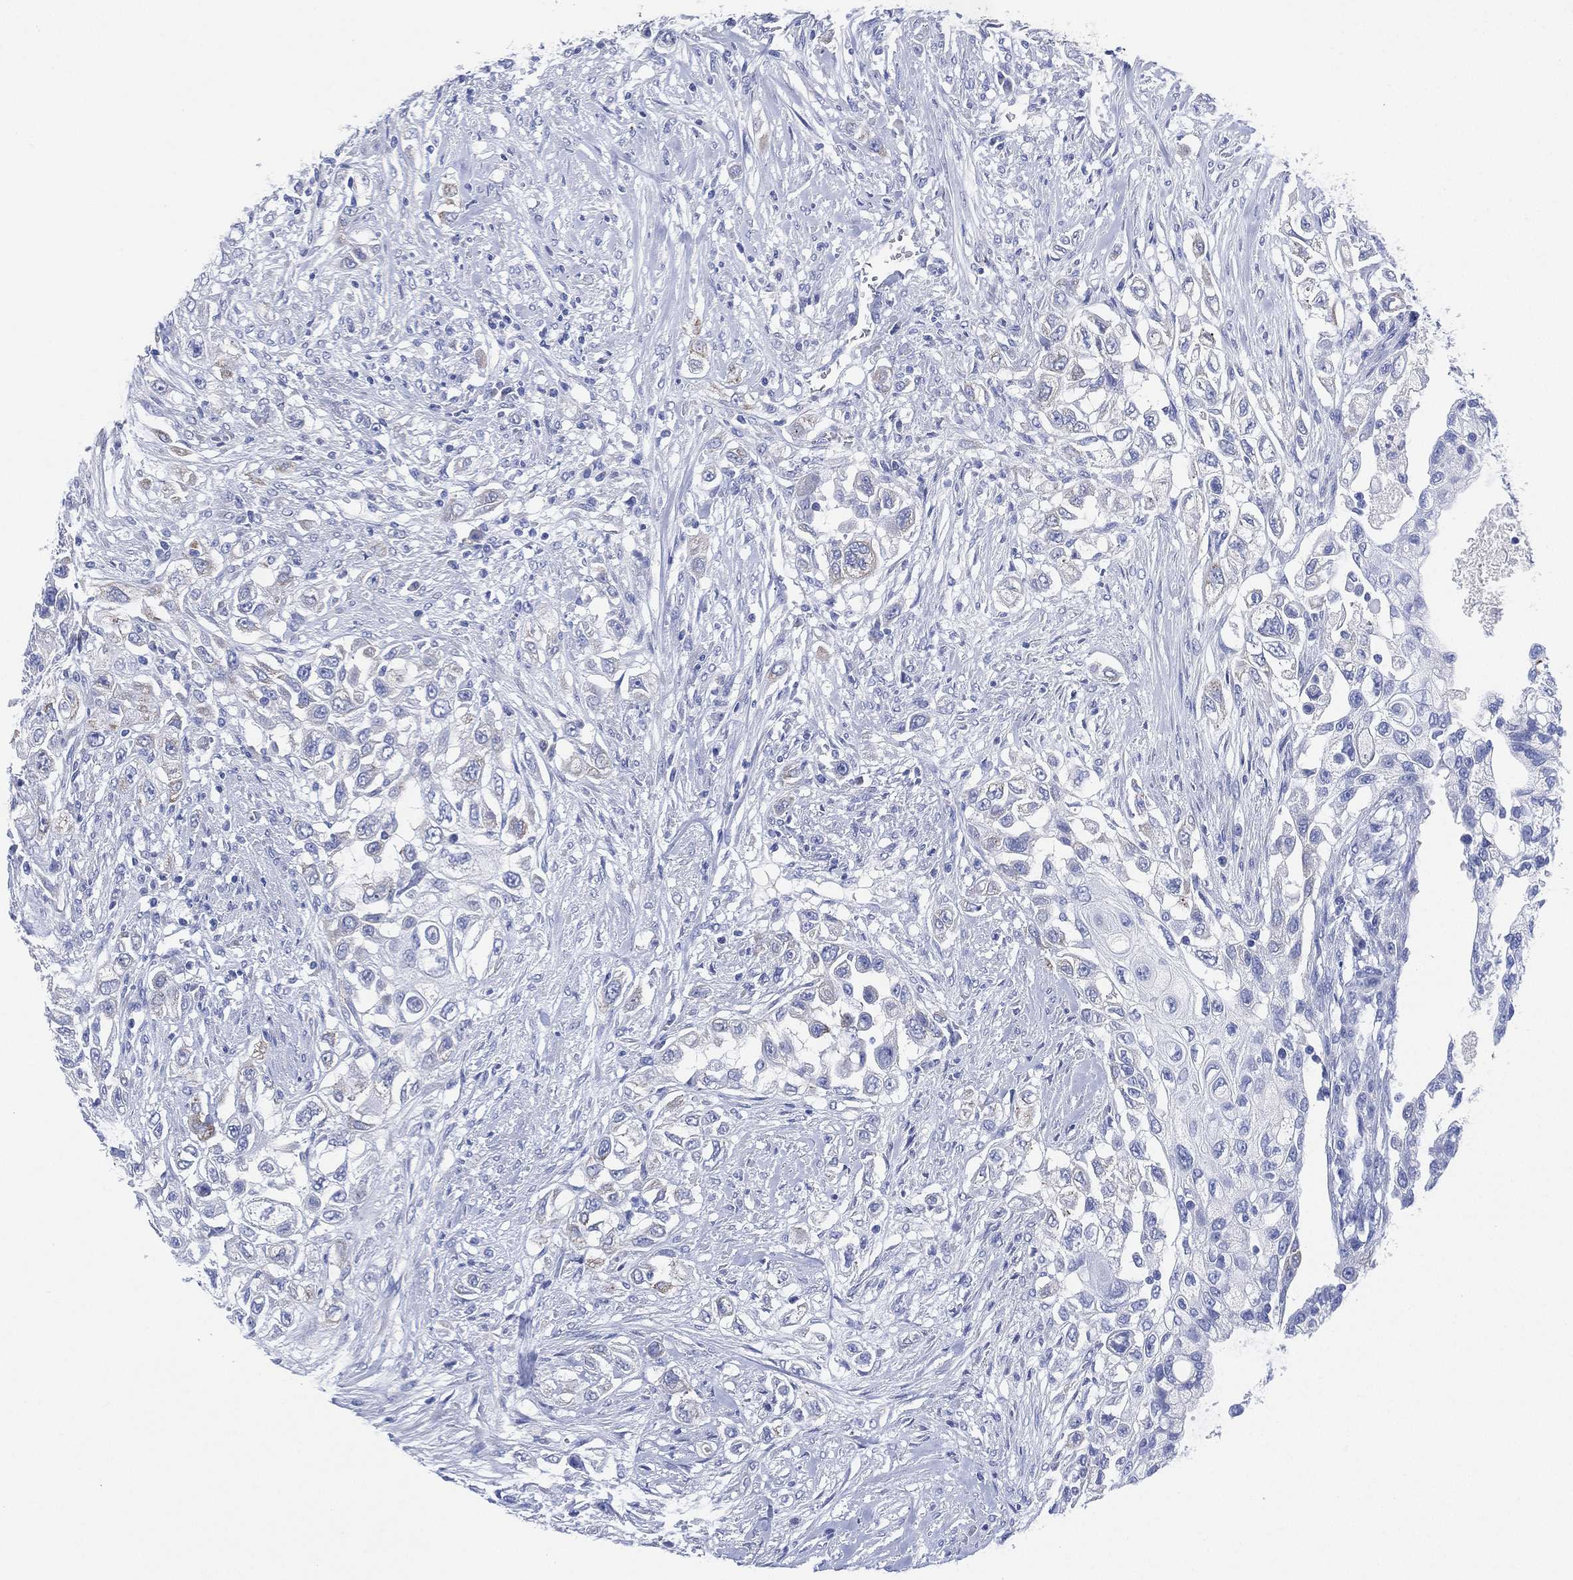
{"staining": {"intensity": "negative", "quantity": "none", "location": "none"}, "tissue": "urothelial cancer", "cell_type": "Tumor cells", "image_type": "cancer", "snomed": [{"axis": "morphology", "description": "Urothelial carcinoma, High grade"}, {"axis": "topography", "description": "Urinary bladder"}], "caption": "IHC of human urothelial carcinoma (high-grade) demonstrates no positivity in tumor cells.", "gene": "SLC9C2", "patient": {"sex": "female", "age": 56}}